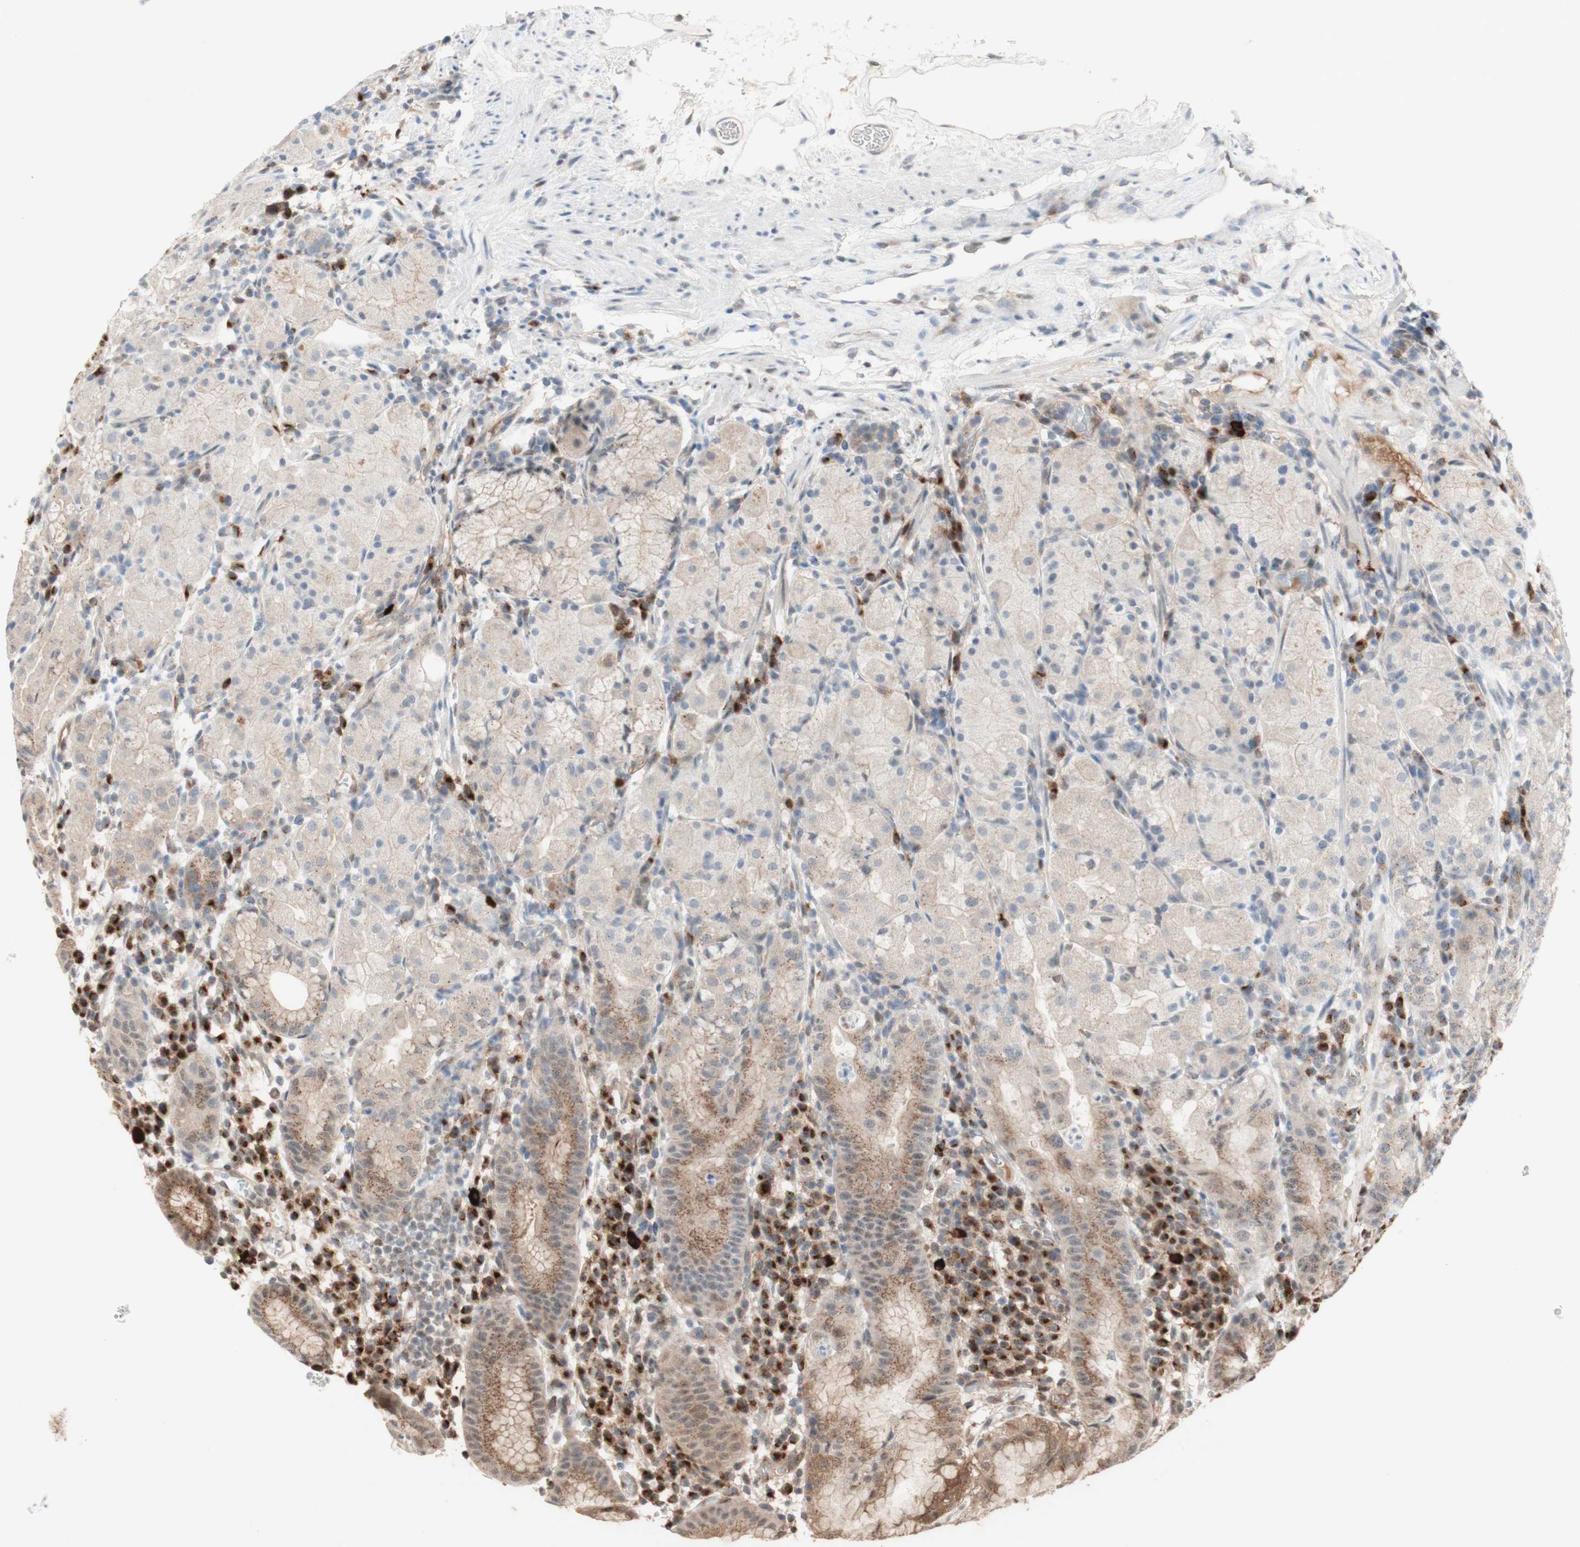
{"staining": {"intensity": "moderate", "quantity": ">75%", "location": "cytoplasmic/membranous"}, "tissue": "stomach", "cell_type": "Glandular cells", "image_type": "normal", "snomed": [{"axis": "morphology", "description": "Normal tissue, NOS"}, {"axis": "topography", "description": "Stomach"}, {"axis": "topography", "description": "Stomach, lower"}], "caption": "The image shows immunohistochemical staining of benign stomach. There is moderate cytoplasmic/membranous expression is identified in about >75% of glandular cells. Immunohistochemistry (ihc) stains the protein in brown and the nuclei are stained blue.", "gene": "CYLD", "patient": {"sex": "female", "age": 75}}